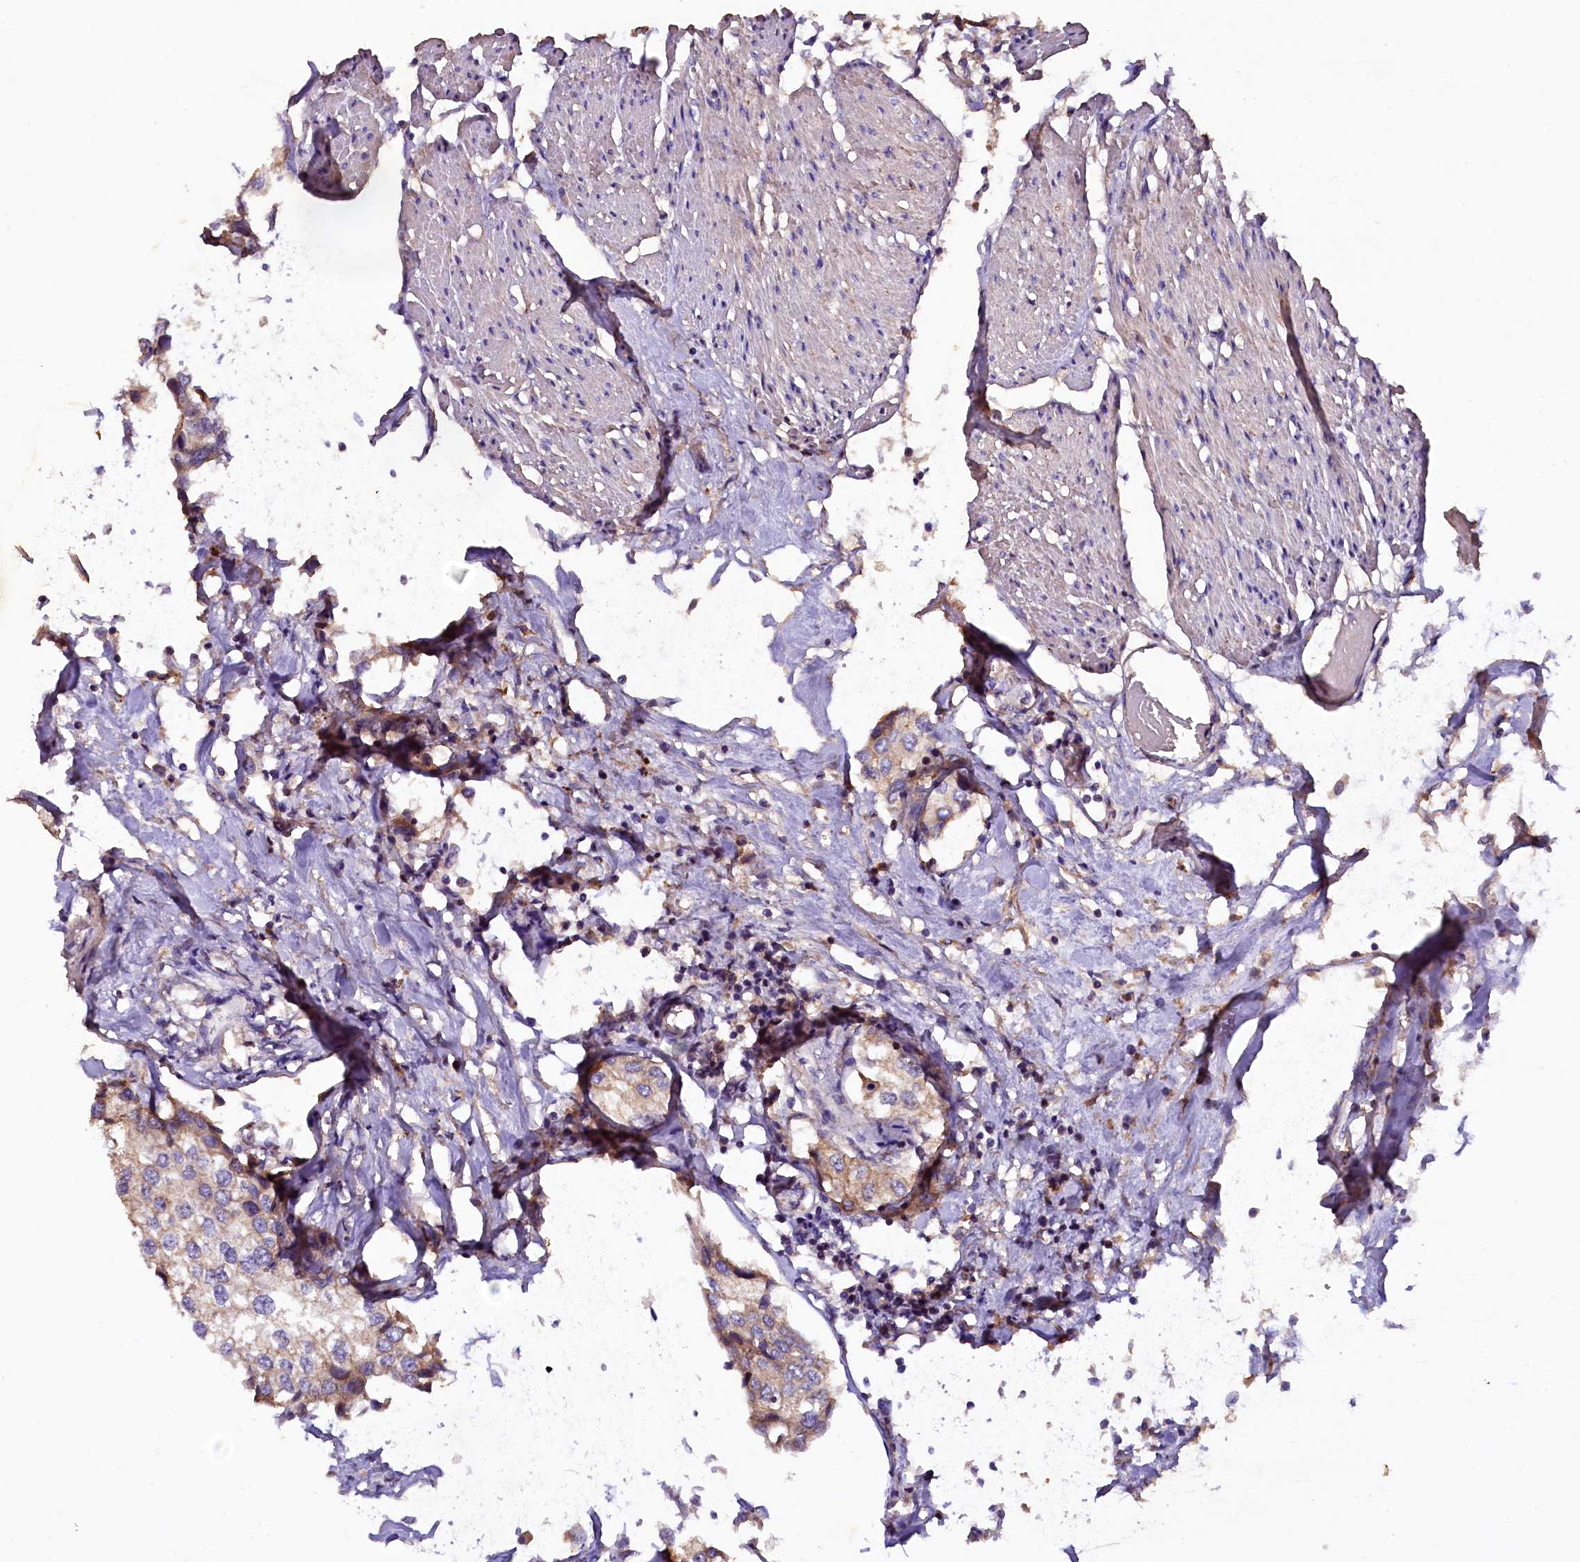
{"staining": {"intensity": "moderate", "quantity": "25%-75%", "location": "cytoplasmic/membranous"}, "tissue": "urothelial cancer", "cell_type": "Tumor cells", "image_type": "cancer", "snomed": [{"axis": "morphology", "description": "Urothelial carcinoma, High grade"}, {"axis": "topography", "description": "Urinary bladder"}], "caption": "Protein staining of urothelial cancer tissue exhibits moderate cytoplasmic/membranous staining in about 25%-75% of tumor cells. (Brightfield microscopy of DAB IHC at high magnification).", "gene": "PLXNB1", "patient": {"sex": "male", "age": 64}}